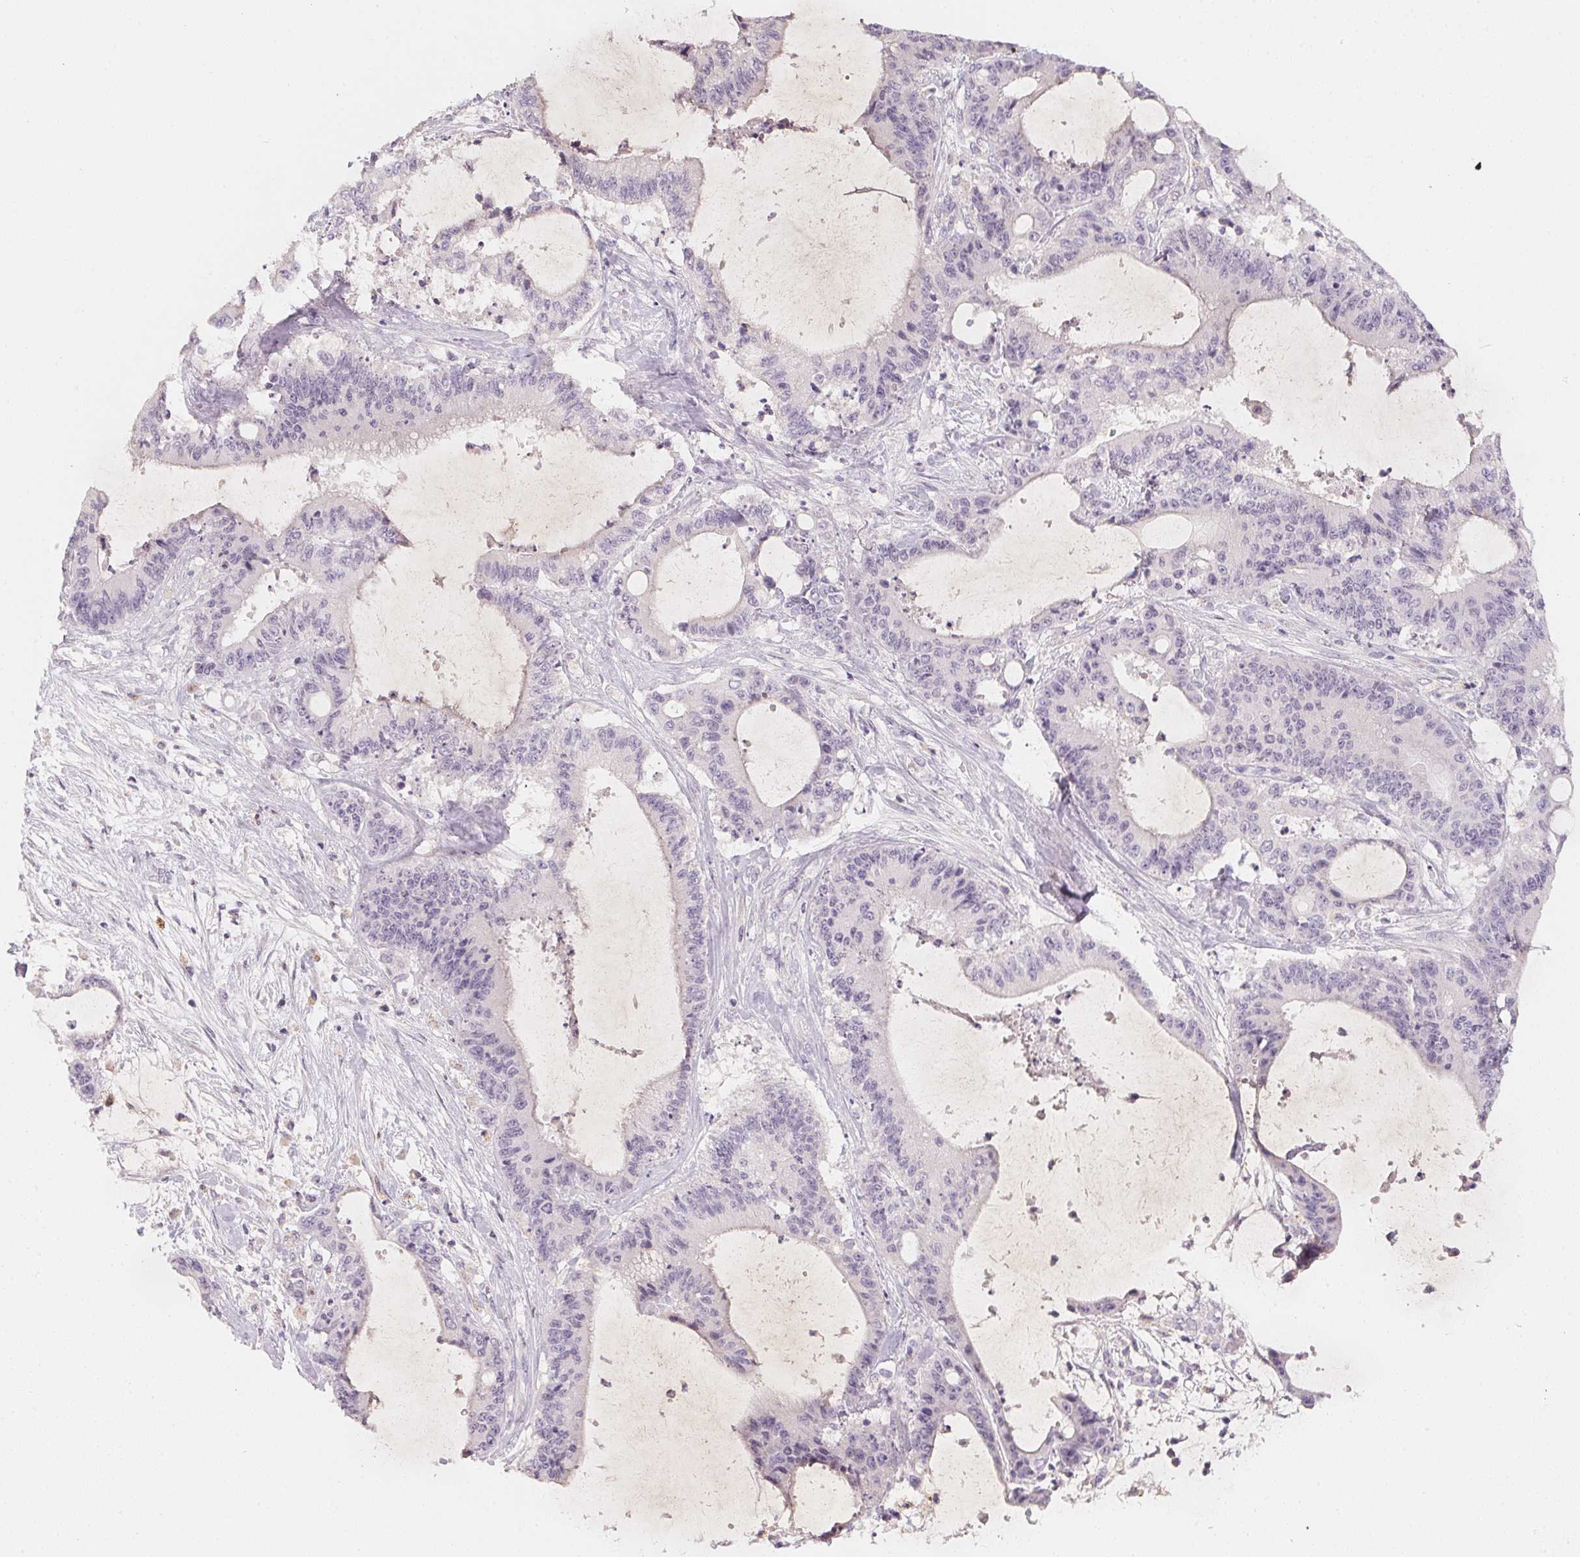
{"staining": {"intensity": "negative", "quantity": "none", "location": "none"}, "tissue": "liver cancer", "cell_type": "Tumor cells", "image_type": "cancer", "snomed": [{"axis": "morphology", "description": "Cholangiocarcinoma"}, {"axis": "topography", "description": "Liver"}], "caption": "Immunohistochemical staining of human liver cancer (cholangiocarcinoma) demonstrates no significant expression in tumor cells. The staining was performed using DAB to visualize the protein expression in brown, while the nuclei were stained in blue with hematoxylin (Magnification: 20x).", "gene": "TREH", "patient": {"sex": "female", "age": 73}}